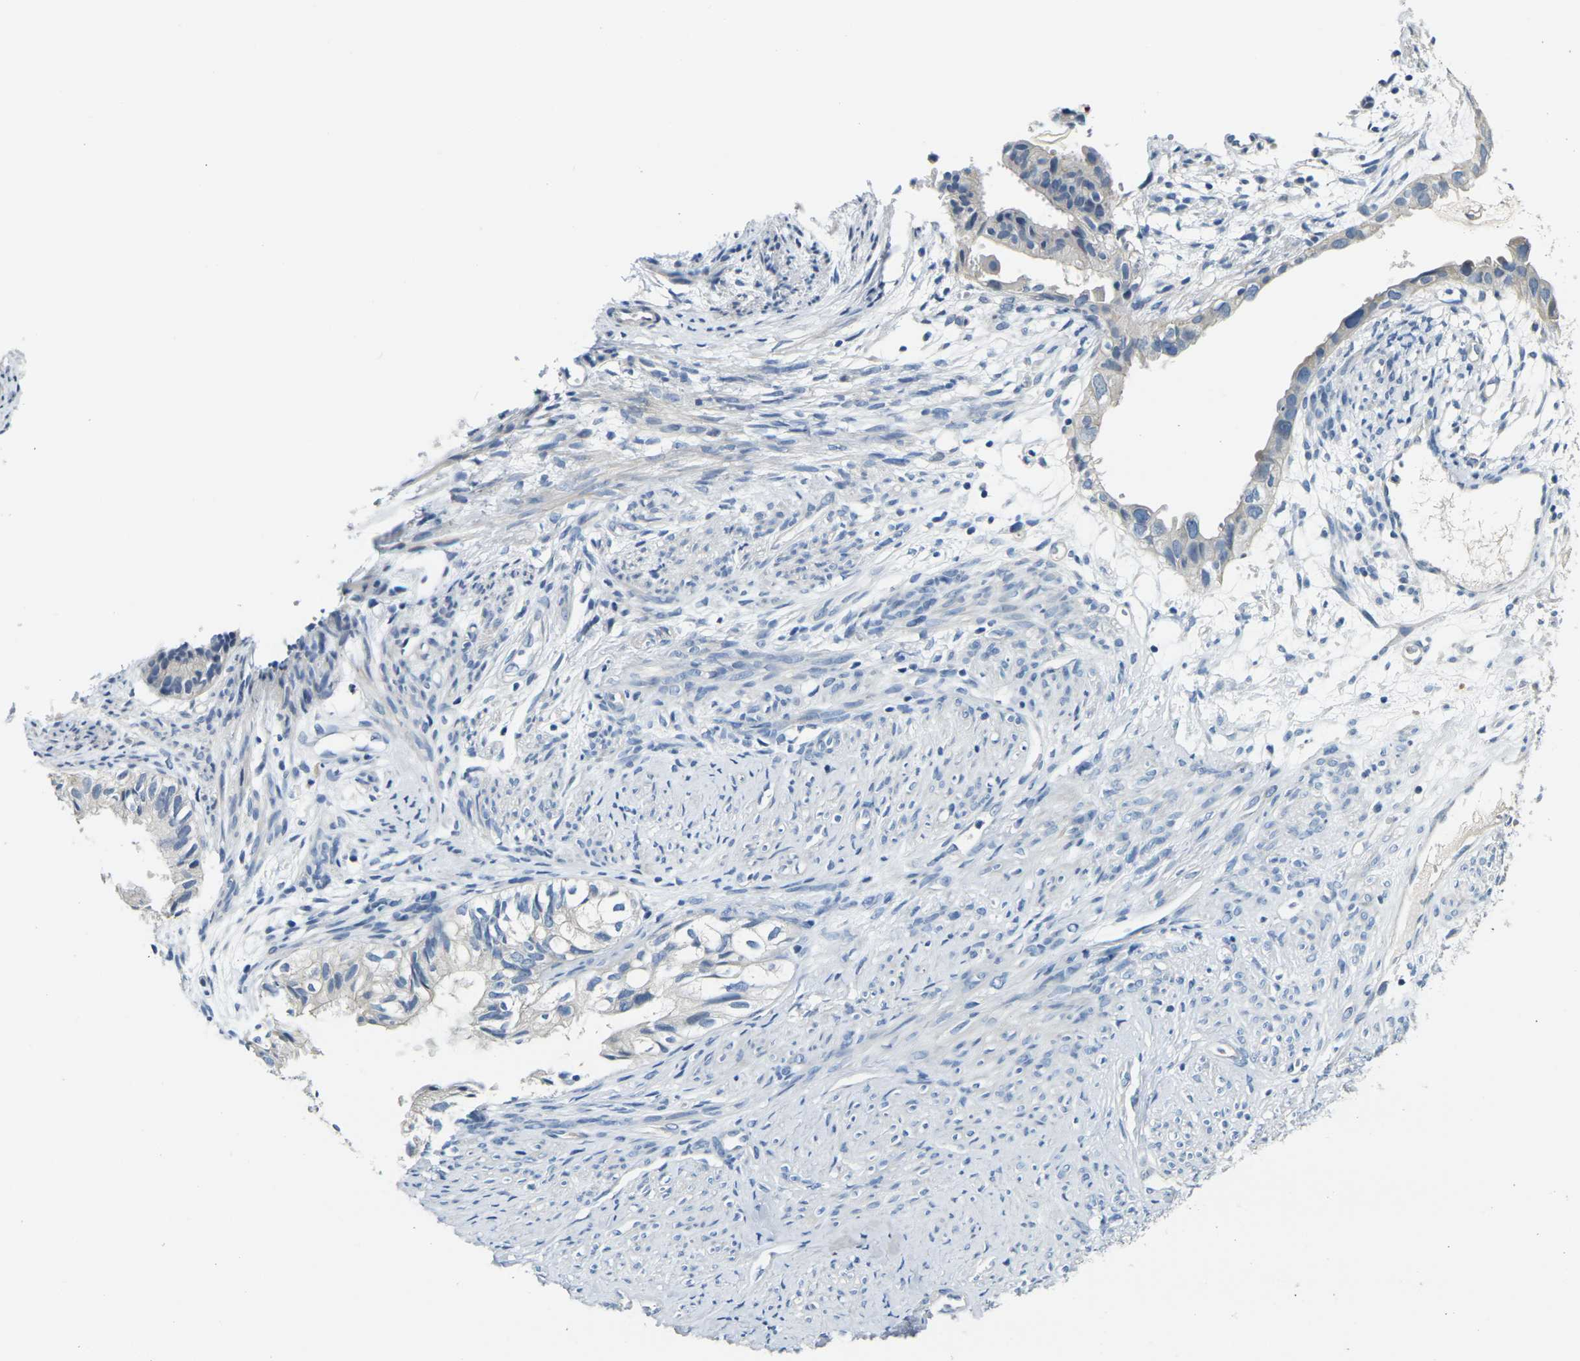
{"staining": {"intensity": "negative", "quantity": "none", "location": "none"}, "tissue": "cervical cancer", "cell_type": "Tumor cells", "image_type": "cancer", "snomed": [{"axis": "morphology", "description": "Normal tissue, NOS"}, {"axis": "morphology", "description": "Adenocarcinoma, NOS"}, {"axis": "topography", "description": "Cervix"}, {"axis": "topography", "description": "Endometrium"}], "caption": "High power microscopy histopathology image of an IHC photomicrograph of cervical adenocarcinoma, revealing no significant staining in tumor cells.", "gene": "SHISAL2B", "patient": {"sex": "female", "age": 86}}